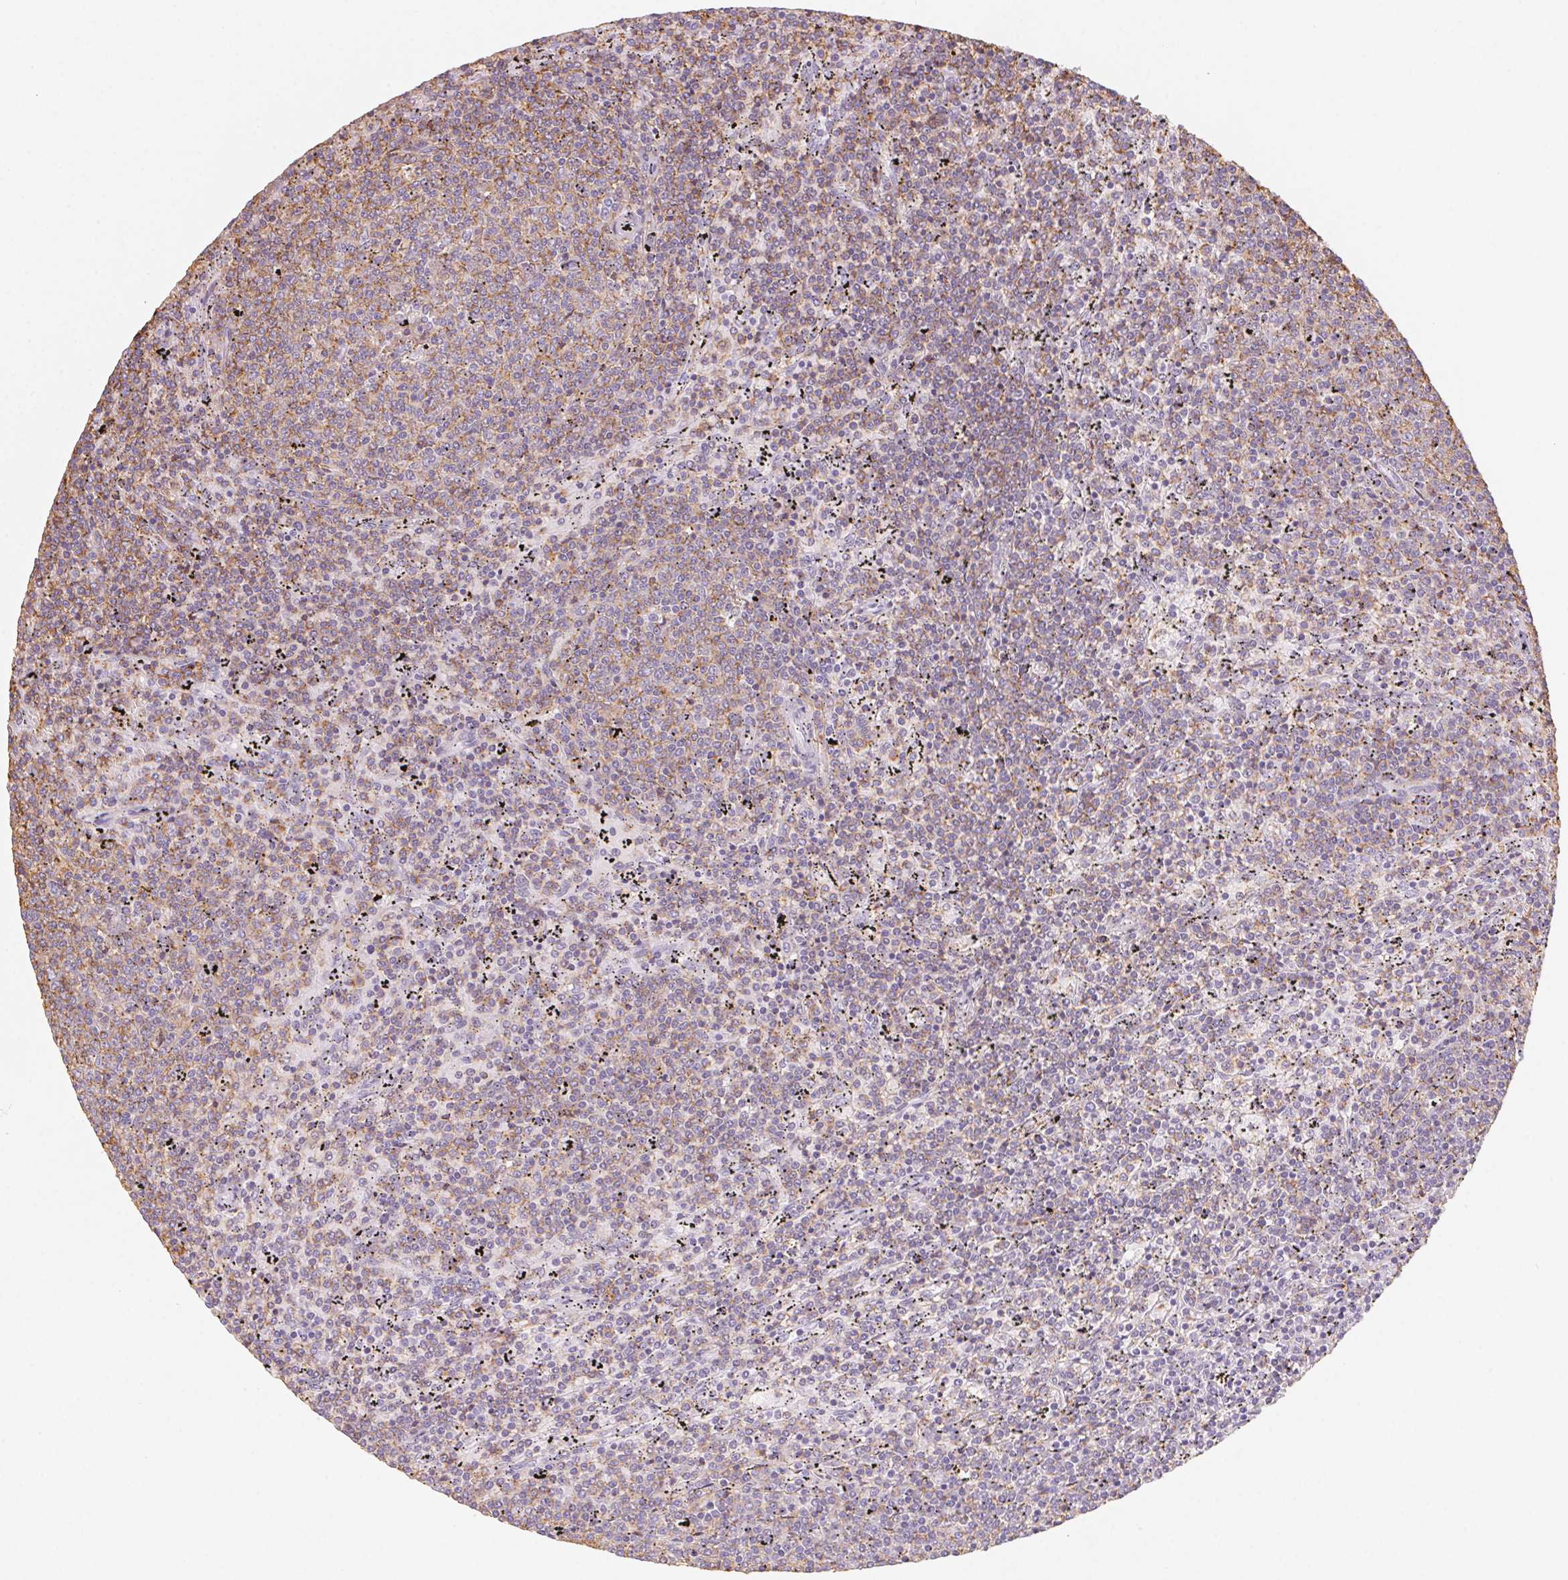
{"staining": {"intensity": "weak", "quantity": "<25%", "location": "cytoplasmic/membranous"}, "tissue": "lymphoma", "cell_type": "Tumor cells", "image_type": "cancer", "snomed": [{"axis": "morphology", "description": "Malignant lymphoma, non-Hodgkin's type, Low grade"}, {"axis": "topography", "description": "Spleen"}], "caption": "Malignant lymphoma, non-Hodgkin's type (low-grade) was stained to show a protein in brown. There is no significant staining in tumor cells.", "gene": "PRPH", "patient": {"sex": "female", "age": 50}}